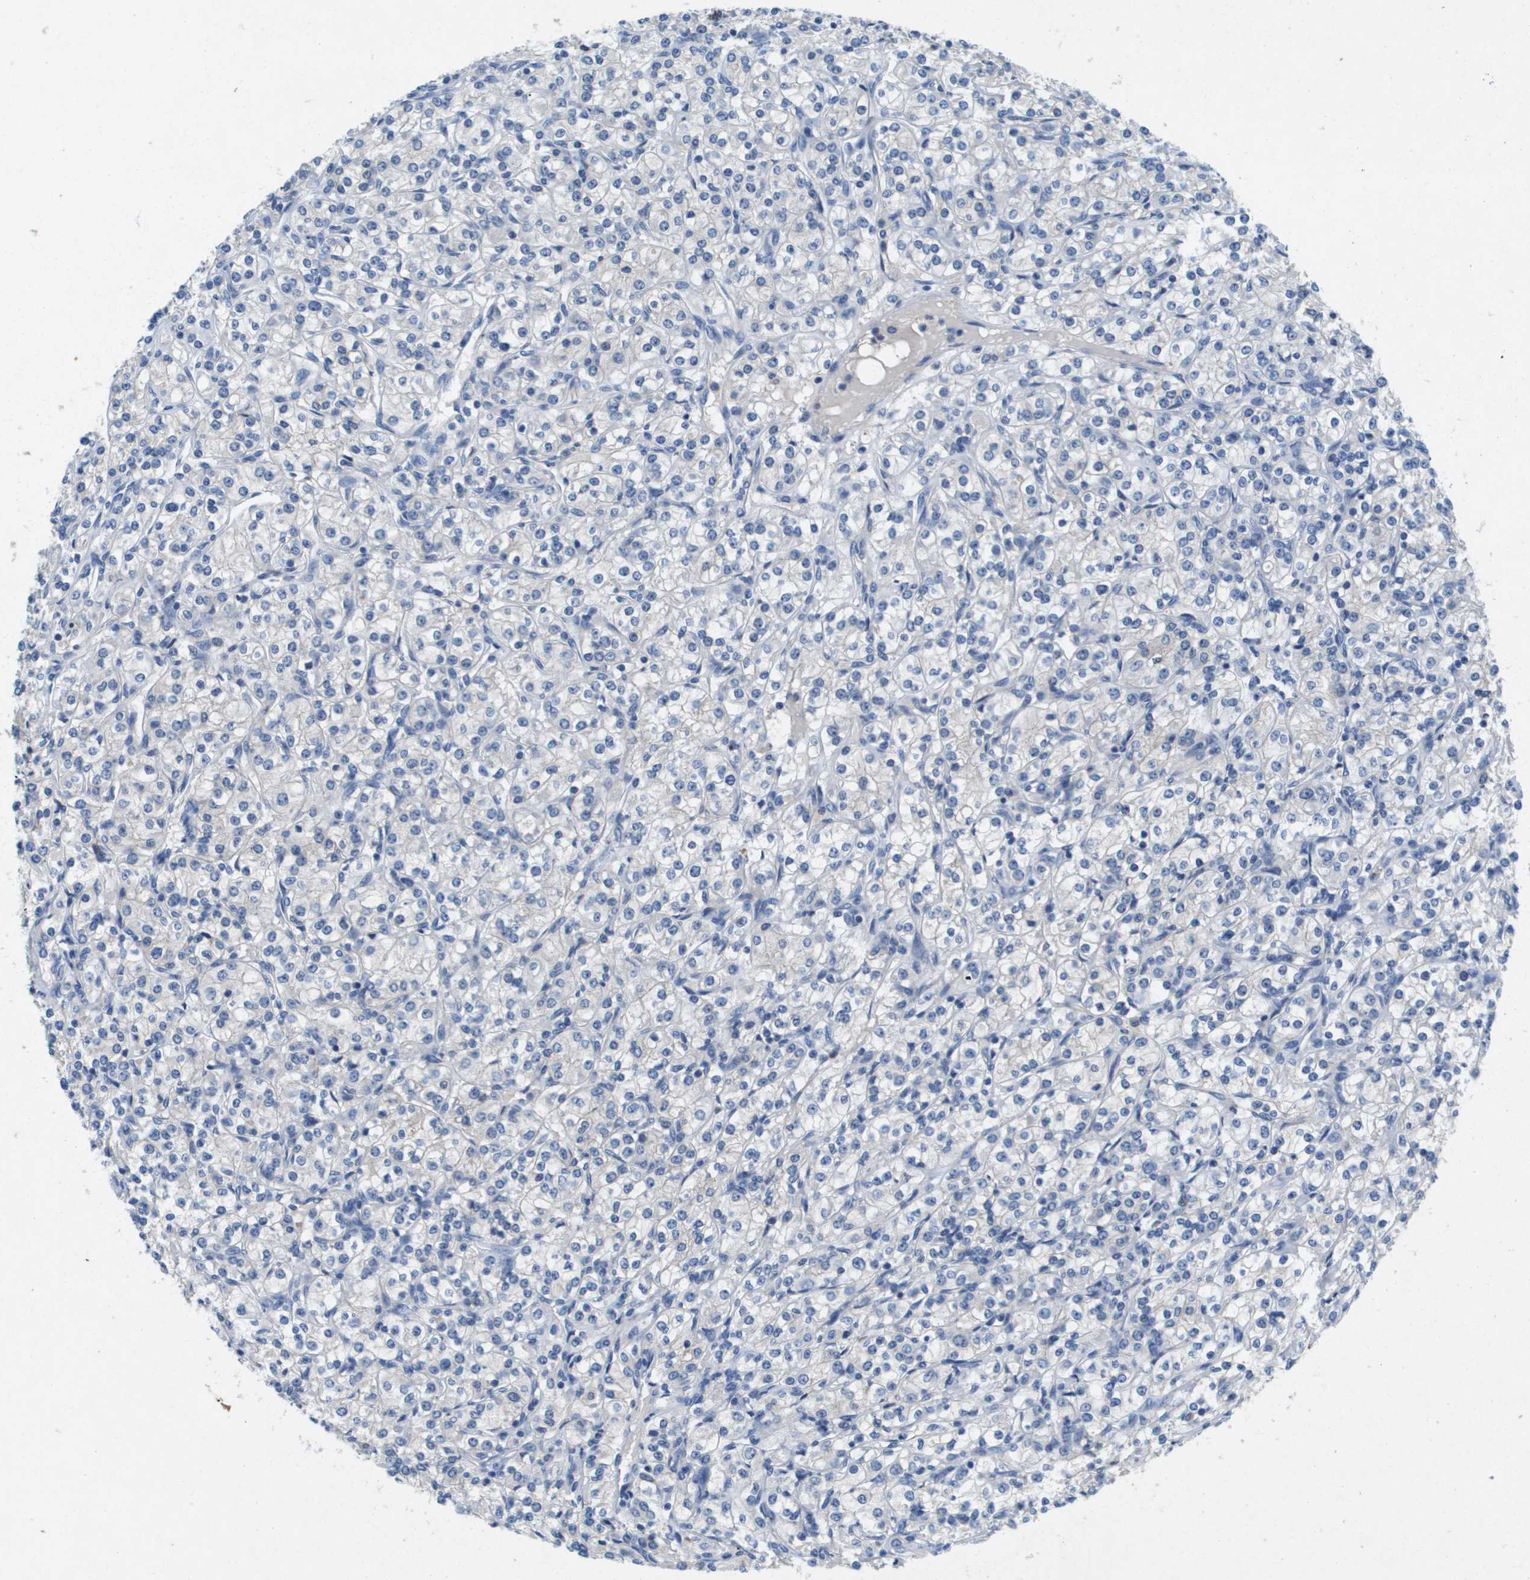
{"staining": {"intensity": "negative", "quantity": "none", "location": "none"}, "tissue": "renal cancer", "cell_type": "Tumor cells", "image_type": "cancer", "snomed": [{"axis": "morphology", "description": "Adenocarcinoma, NOS"}, {"axis": "topography", "description": "Kidney"}], "caption": "An image of renal cancer (adenocarcinoma) stained for a protein exhibits no brown staining in tumor cells. The staining was performed using DAB (3,3'-diaminobenzidine) to visualize the protein expression in brown, while the nuclei were stained in blue with hematoxylin (Magnification: 20x).", "gene": "LIPG", "patient": {"sex": "male", "age": 77}}